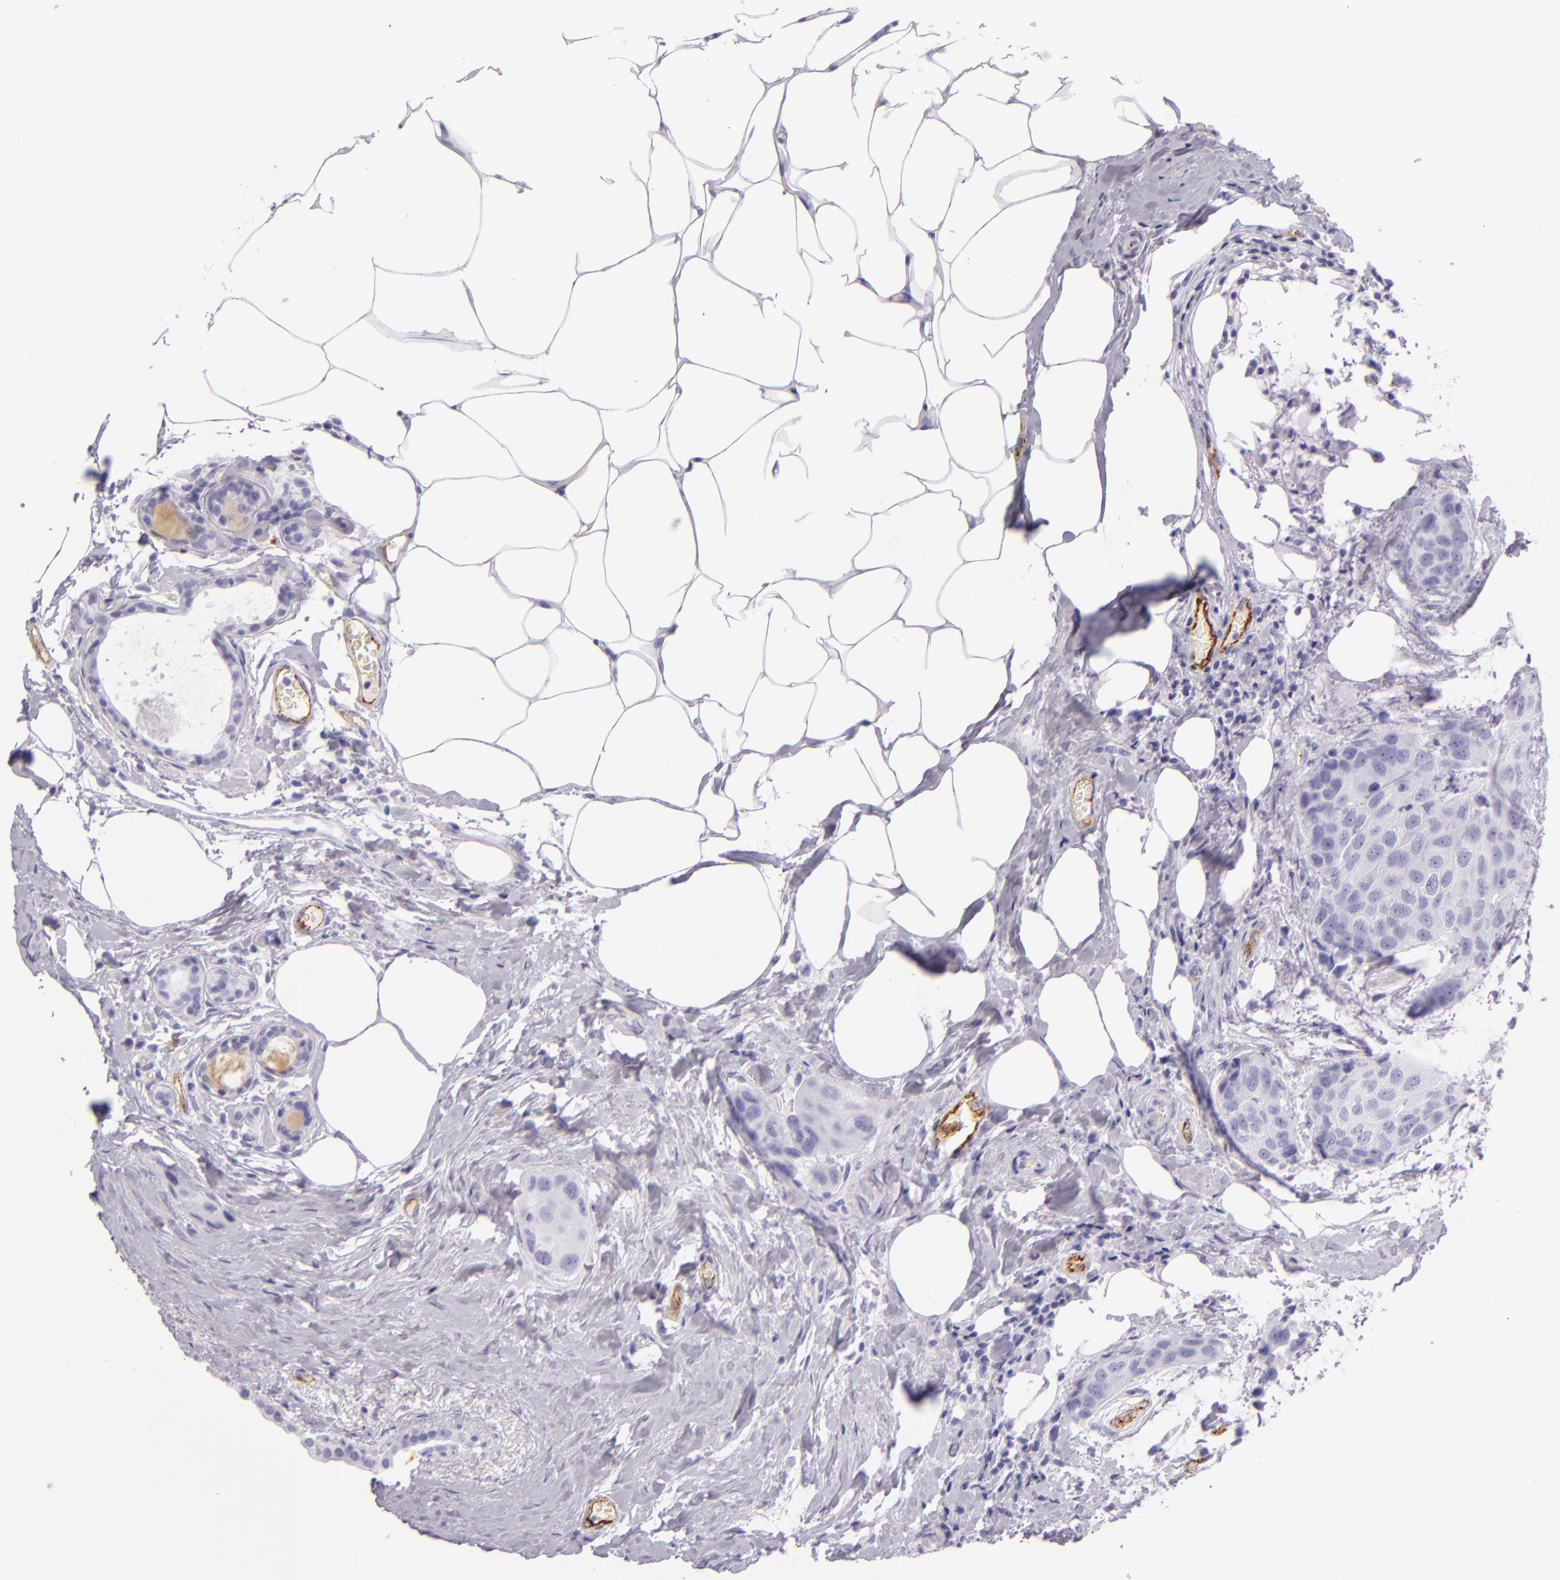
{"staining": {"intensity": "negative", "quantity": "none", "location": "none"}, "tissue": "breast cancer", "cell_type": "Tumor cells", "image_type": "cancer", "snomed": [{"axis": "morphology", "description": "Duct carcinoma"}, {"axis": "topography", "description": "Breast"}], "caption": "High power microscopy photomicrograph of an IHC photomicrograph of breast cancer (invasive ductal carcinoma), revealing no significant positivity in tumor cells. Nuclei are stained in blue.", "gene": "SELP", "patient": {"sex": "female", "age": 68}}